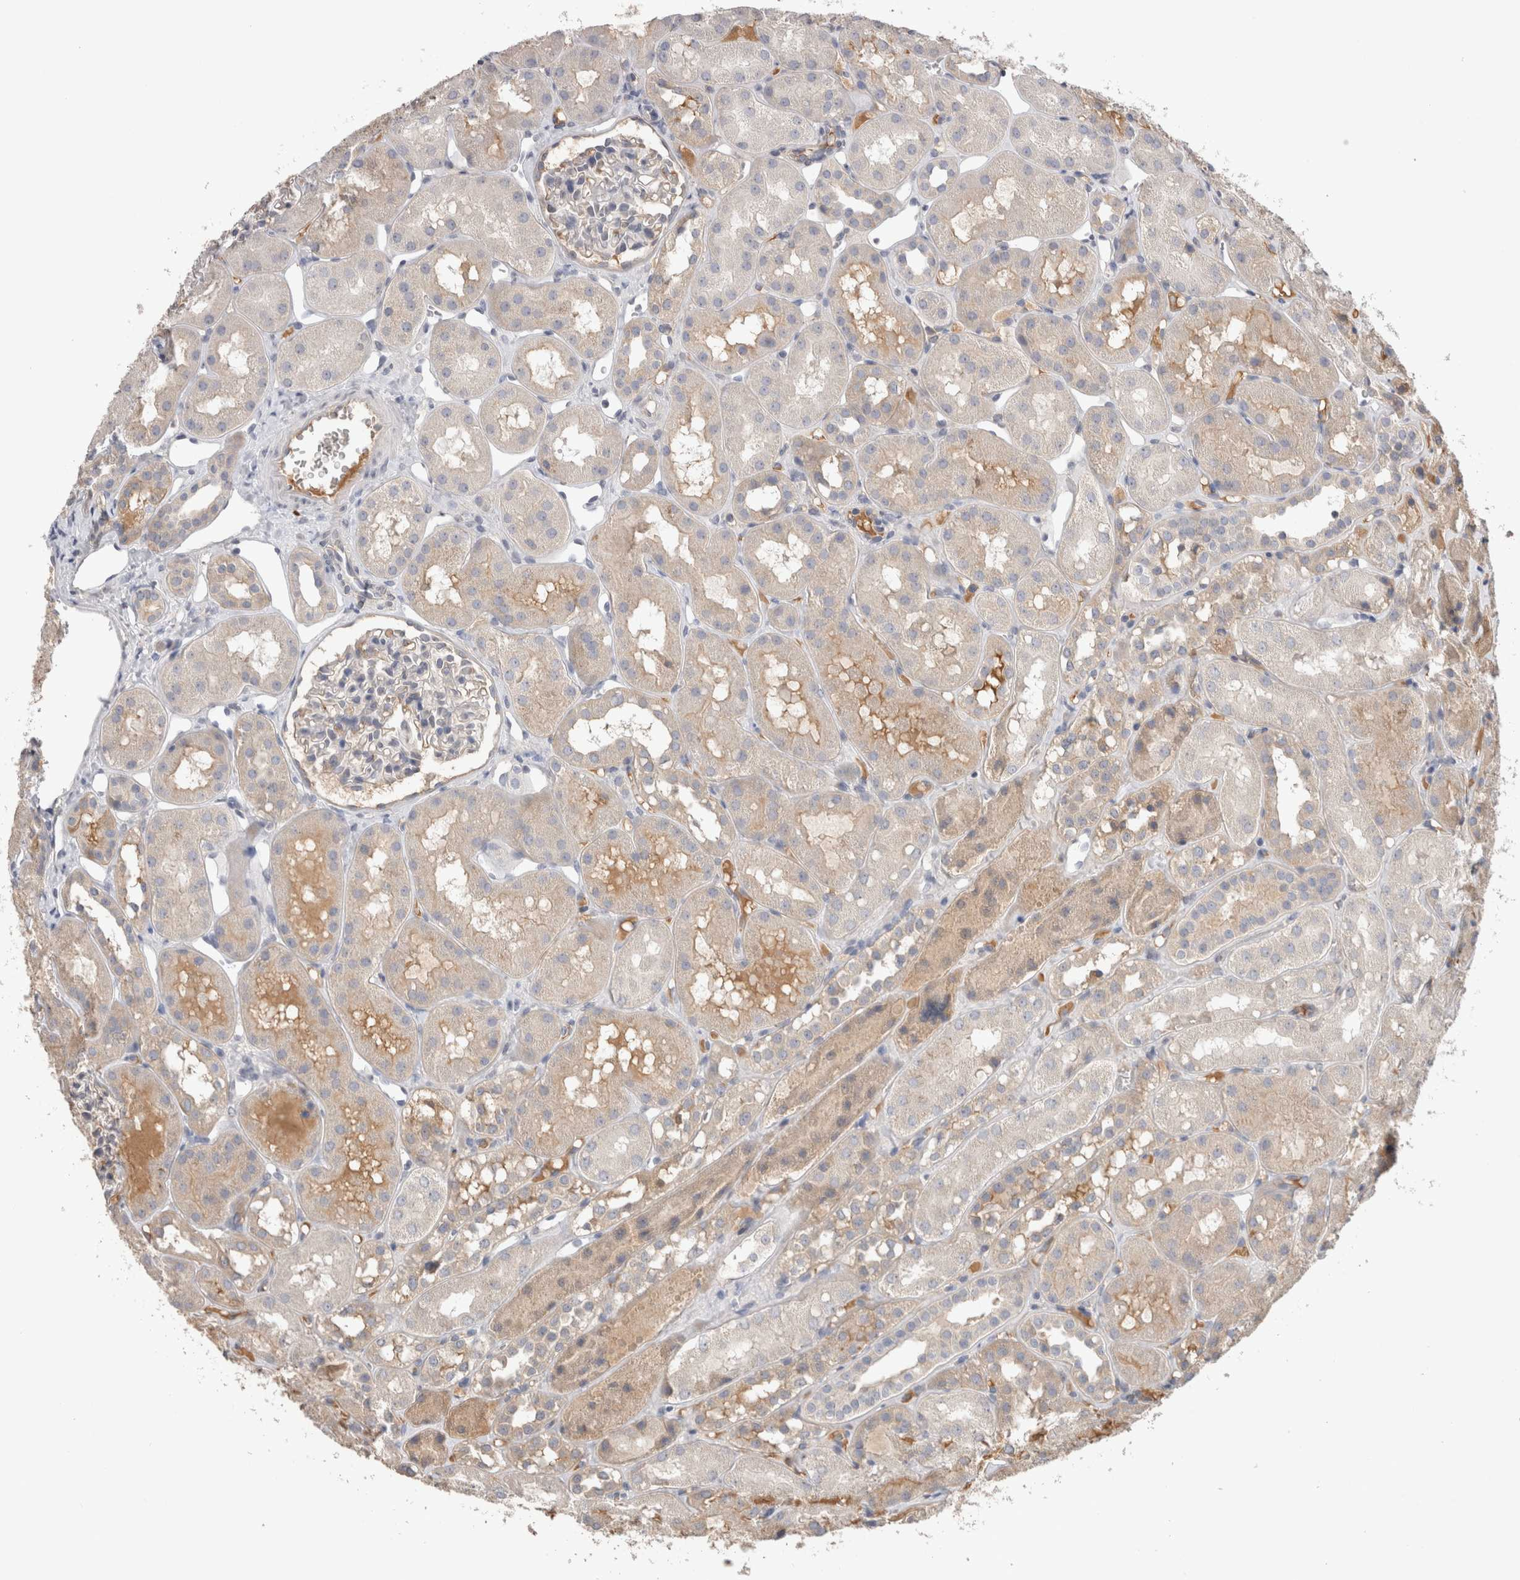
{"staining": {"intensity": "negative", "quantity": "none", "location": "none"}, "tissue": "kidney", "cell_type": "Cells in glomeruli", "image_type": "normal", "snomed": [{"axis": "morphology", "description": "Normal tissue, NOS"}, {"axis": "topography", "description": "Kidney"}], "caption": "Immunohistochemistry image of normal kidney stained for a protein (brown), which displays no positivity in cells in glomeruli.", "gene": "PPP3CC", "patient": {"sex": "male", "age": 16}}